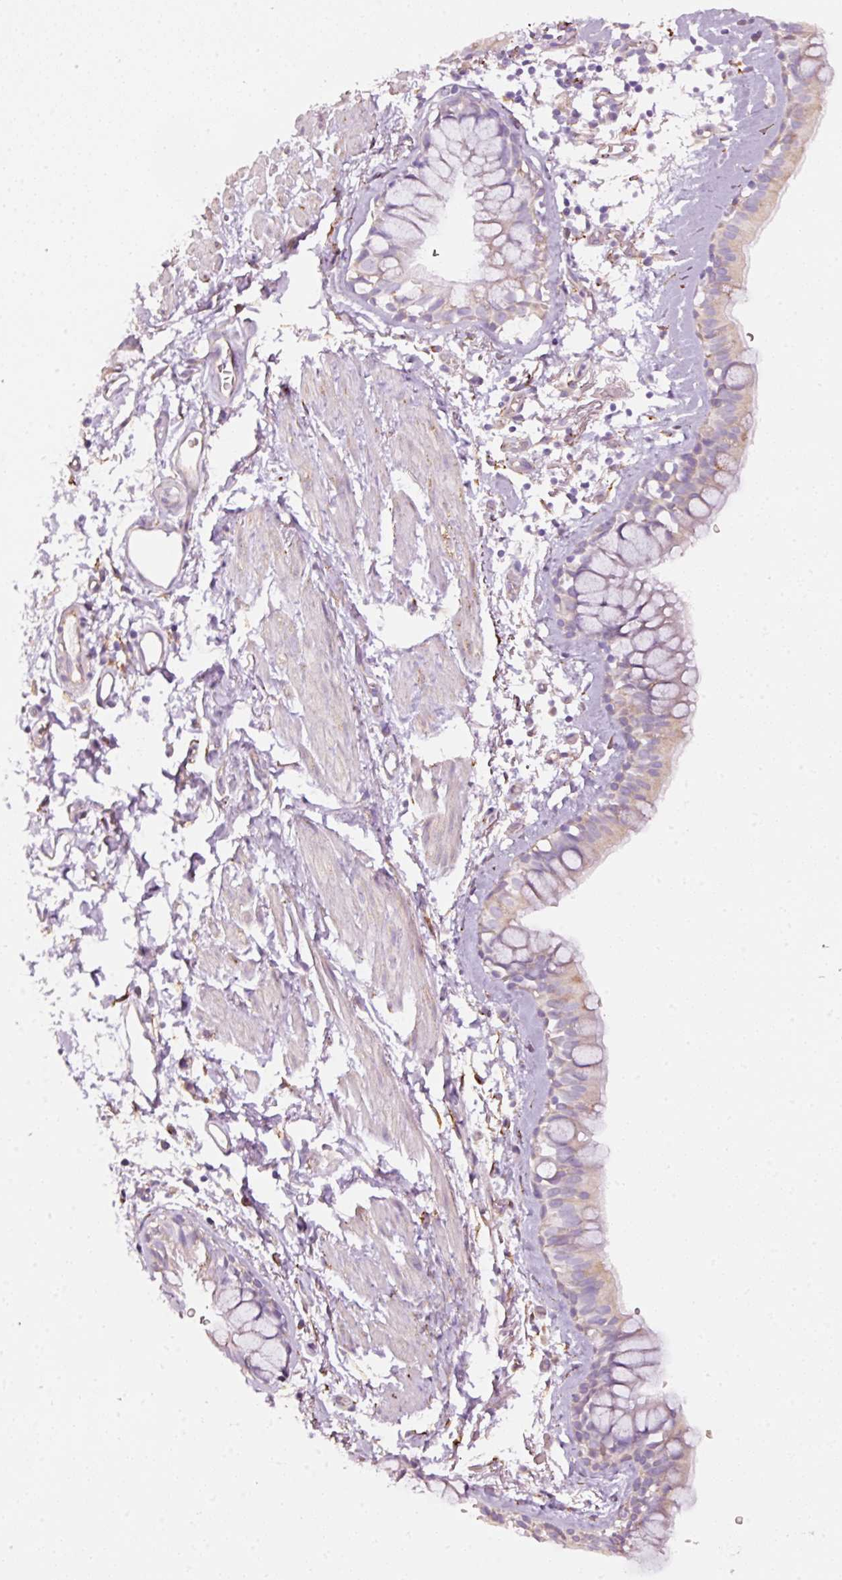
{"staining": {"intensity": "moderate", "quantity": "<25%", "location": "cytoplasmic/membranous"}, "tissue": "bronchus", "cell_type": "Respiratory epithelial cells", "image_type": "normal", "snomed": [{"axis": "morphology", "description": "Normal tissue, NOS"}, {"axis": "topography", "description": "Bronchus"}], "caption": "About <25% of respiratory epithelial cells in unremarkable human bronchus display moderate cytoplasmic/membranous protein positivity as visualized by brown immunohistochemical staining.", "gene": "GCG", "patient": {"sex": "male", "age": 67}}